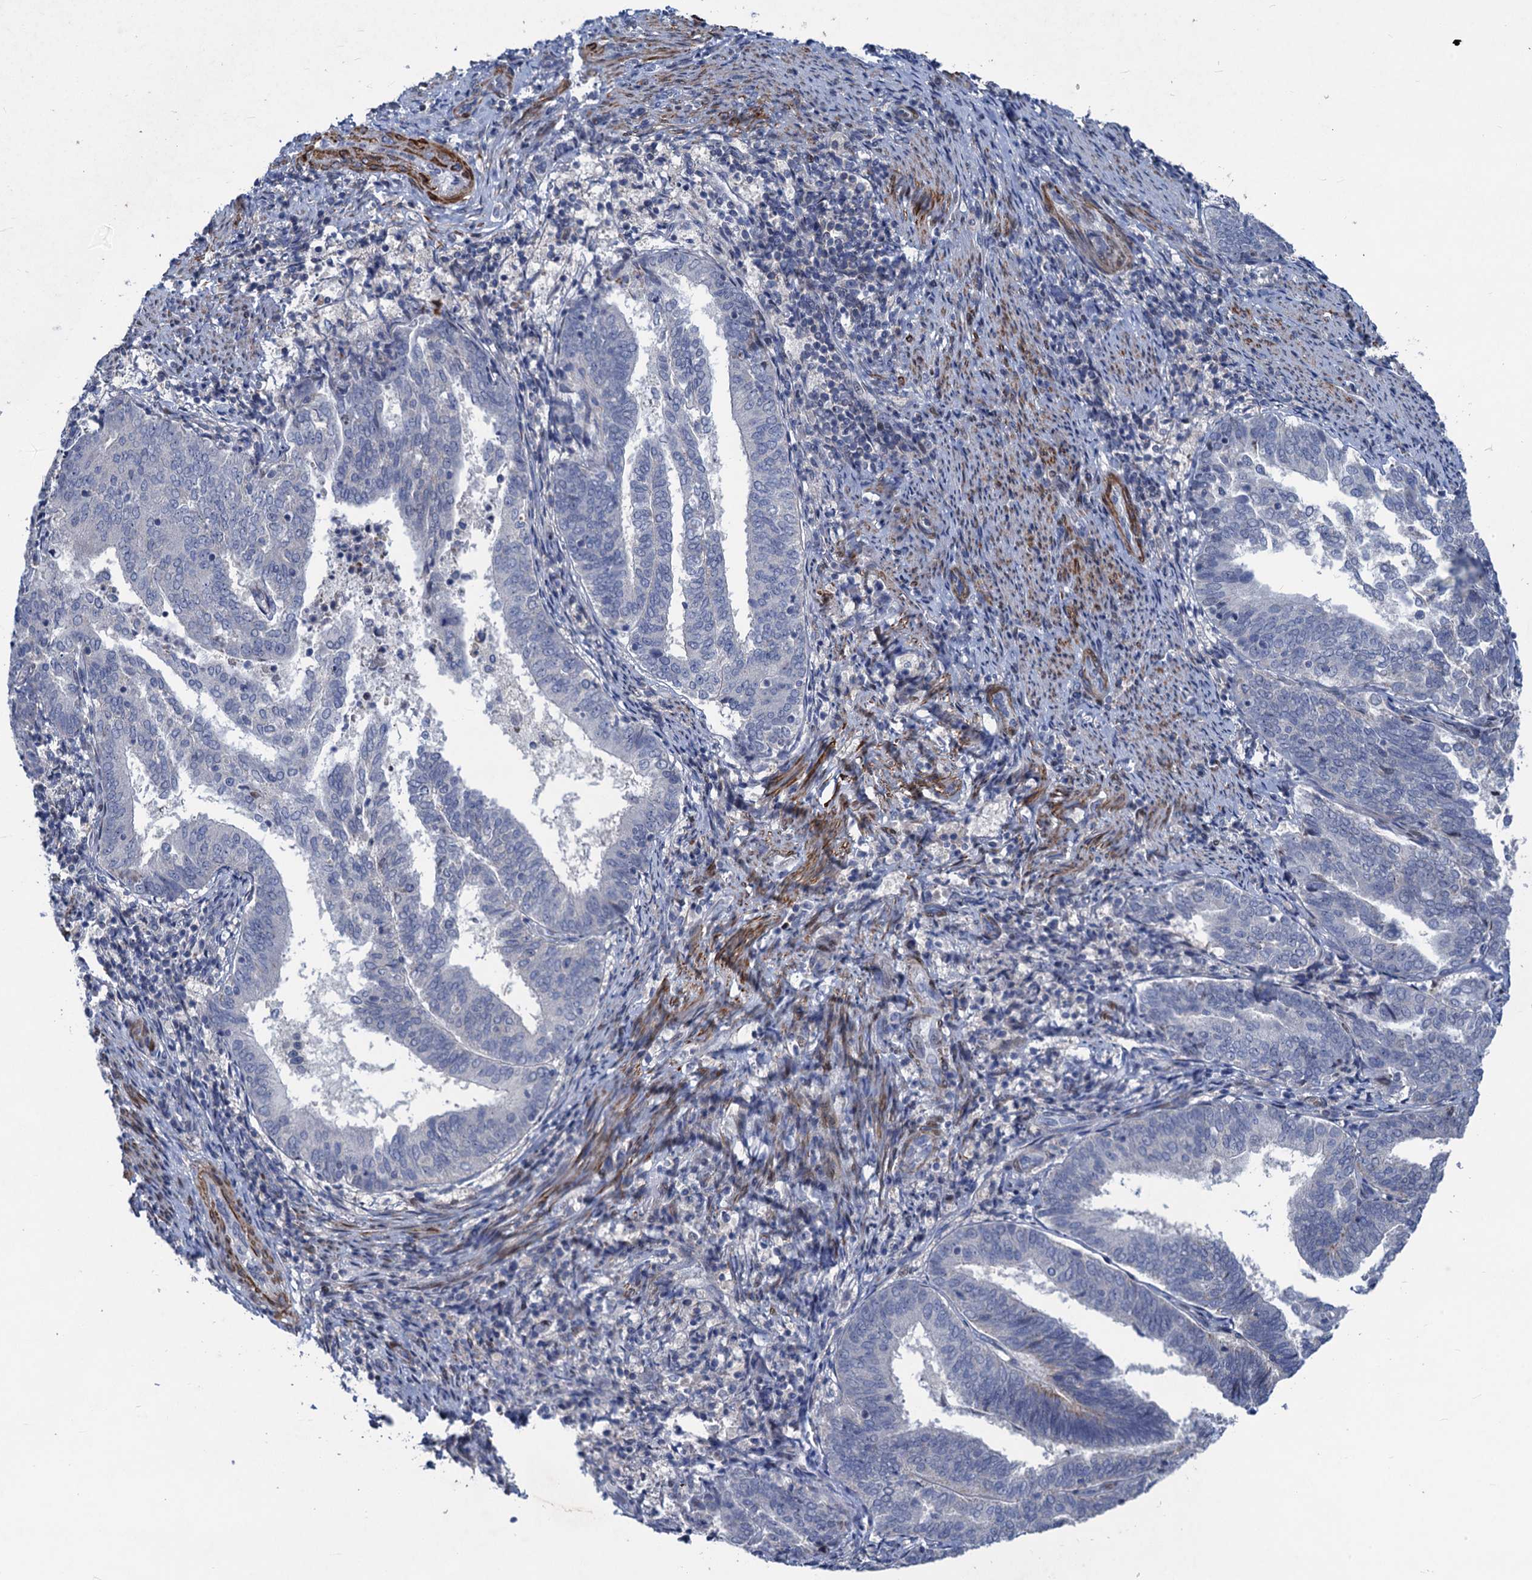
{"staining": {"intensity": "negative", "quantity": "none", "location": "none"}, "tissue": "endometrial cancer", "cell_type": "Tumor cells", "image_type": "cancer", "snomed": [{"axis": "morphology", "description": "Adenocarcinoma, NOS"}, {"axis": "topography", "description": "Endometrium"}], "caption": "An immunohistochemistry (IHC) histopathology image of adenocarcinoma (endometrial) is shown. There is no staining in tumor cells of adenocarcinoma (endometrial). Nuclei are stained in blue.", "gene": "ESYT3", "patient": {"sex": "female", "age": 80}}